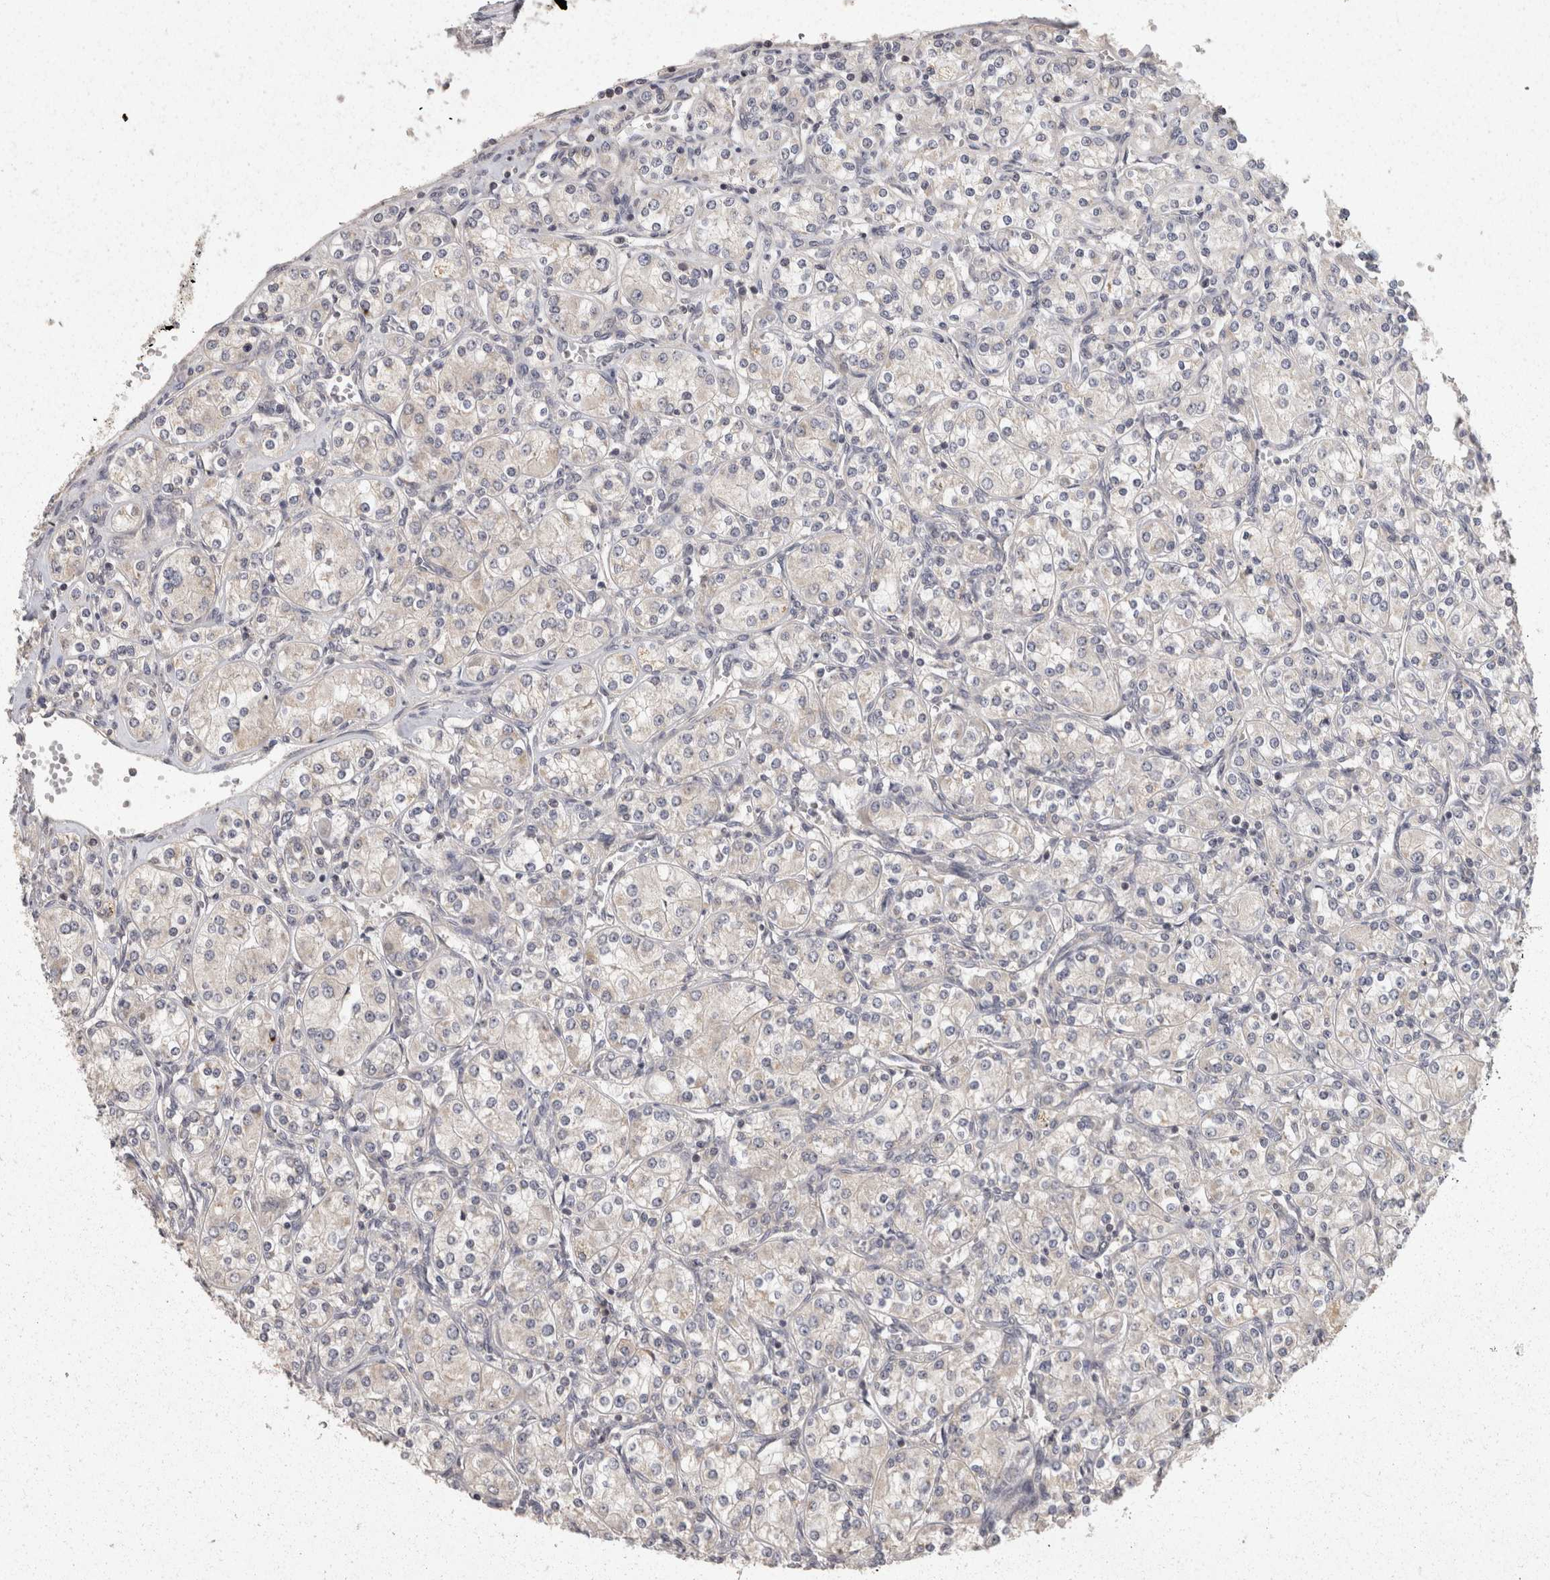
{"staining": {"intensity": "negative", "quantity": "none", "location": "none"}, "tissue": "renal cancer", "cell_type": "Tumor cells", "image_type": "cancer", "snomed": [{"axis": "morphology", "description": "Adenocarcinoma, NOS"}, {"axis": "topography", "description": "Kidney"}], "caption": "This histopathology image is of renal adenocarcinoma stained with immunohistochemistry to label a protein in brown with the nuclei are counter-stained blue. There is no positivity in tumor cells.", "gene": "ACAT2", "patient": {"sex": "male", "age": 77}}